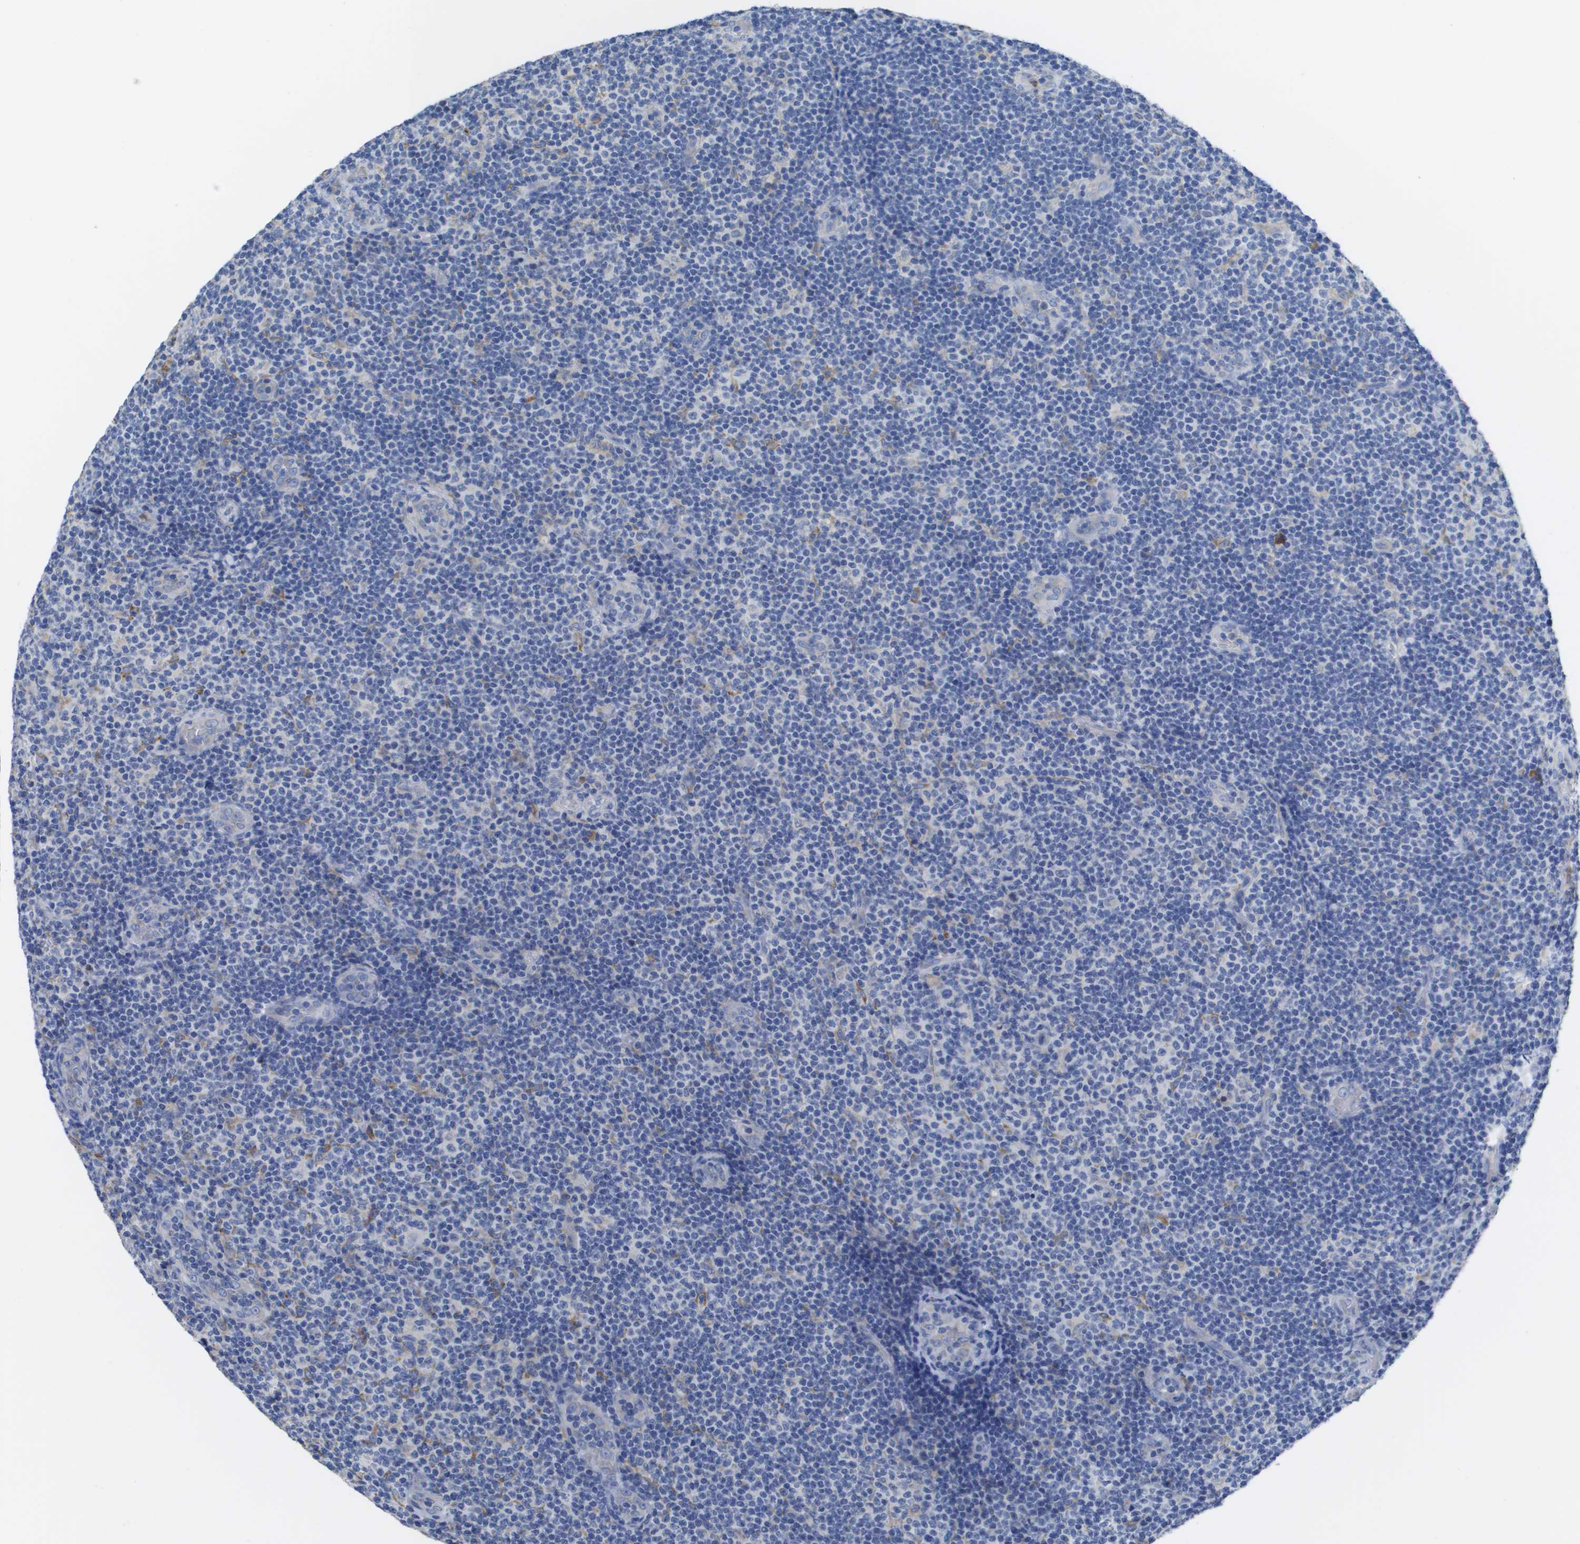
{"staining": {"intensity": "negative", "quantity": "none", "location": "none"}, "tissue": "lymphoma", "cell_type": "Tumor cells", "image_type": "cancer", "snomed": [{"axis": "morphology", "description": "Malignant lymphoma, non-Hodgkin's type, Low grade"}, {"axis": "topography", "description": "Lymph node"}], "caption": "Immunohistochemistry (IHC) histopathology image of human low-grade malignant lymphoma, non-Hodgkin's type stained for a protein (brown), which exhibits no positivity in tumor cells.", "gene": "SDR42E1", "patient": {"sex": "male", "age": 83}}